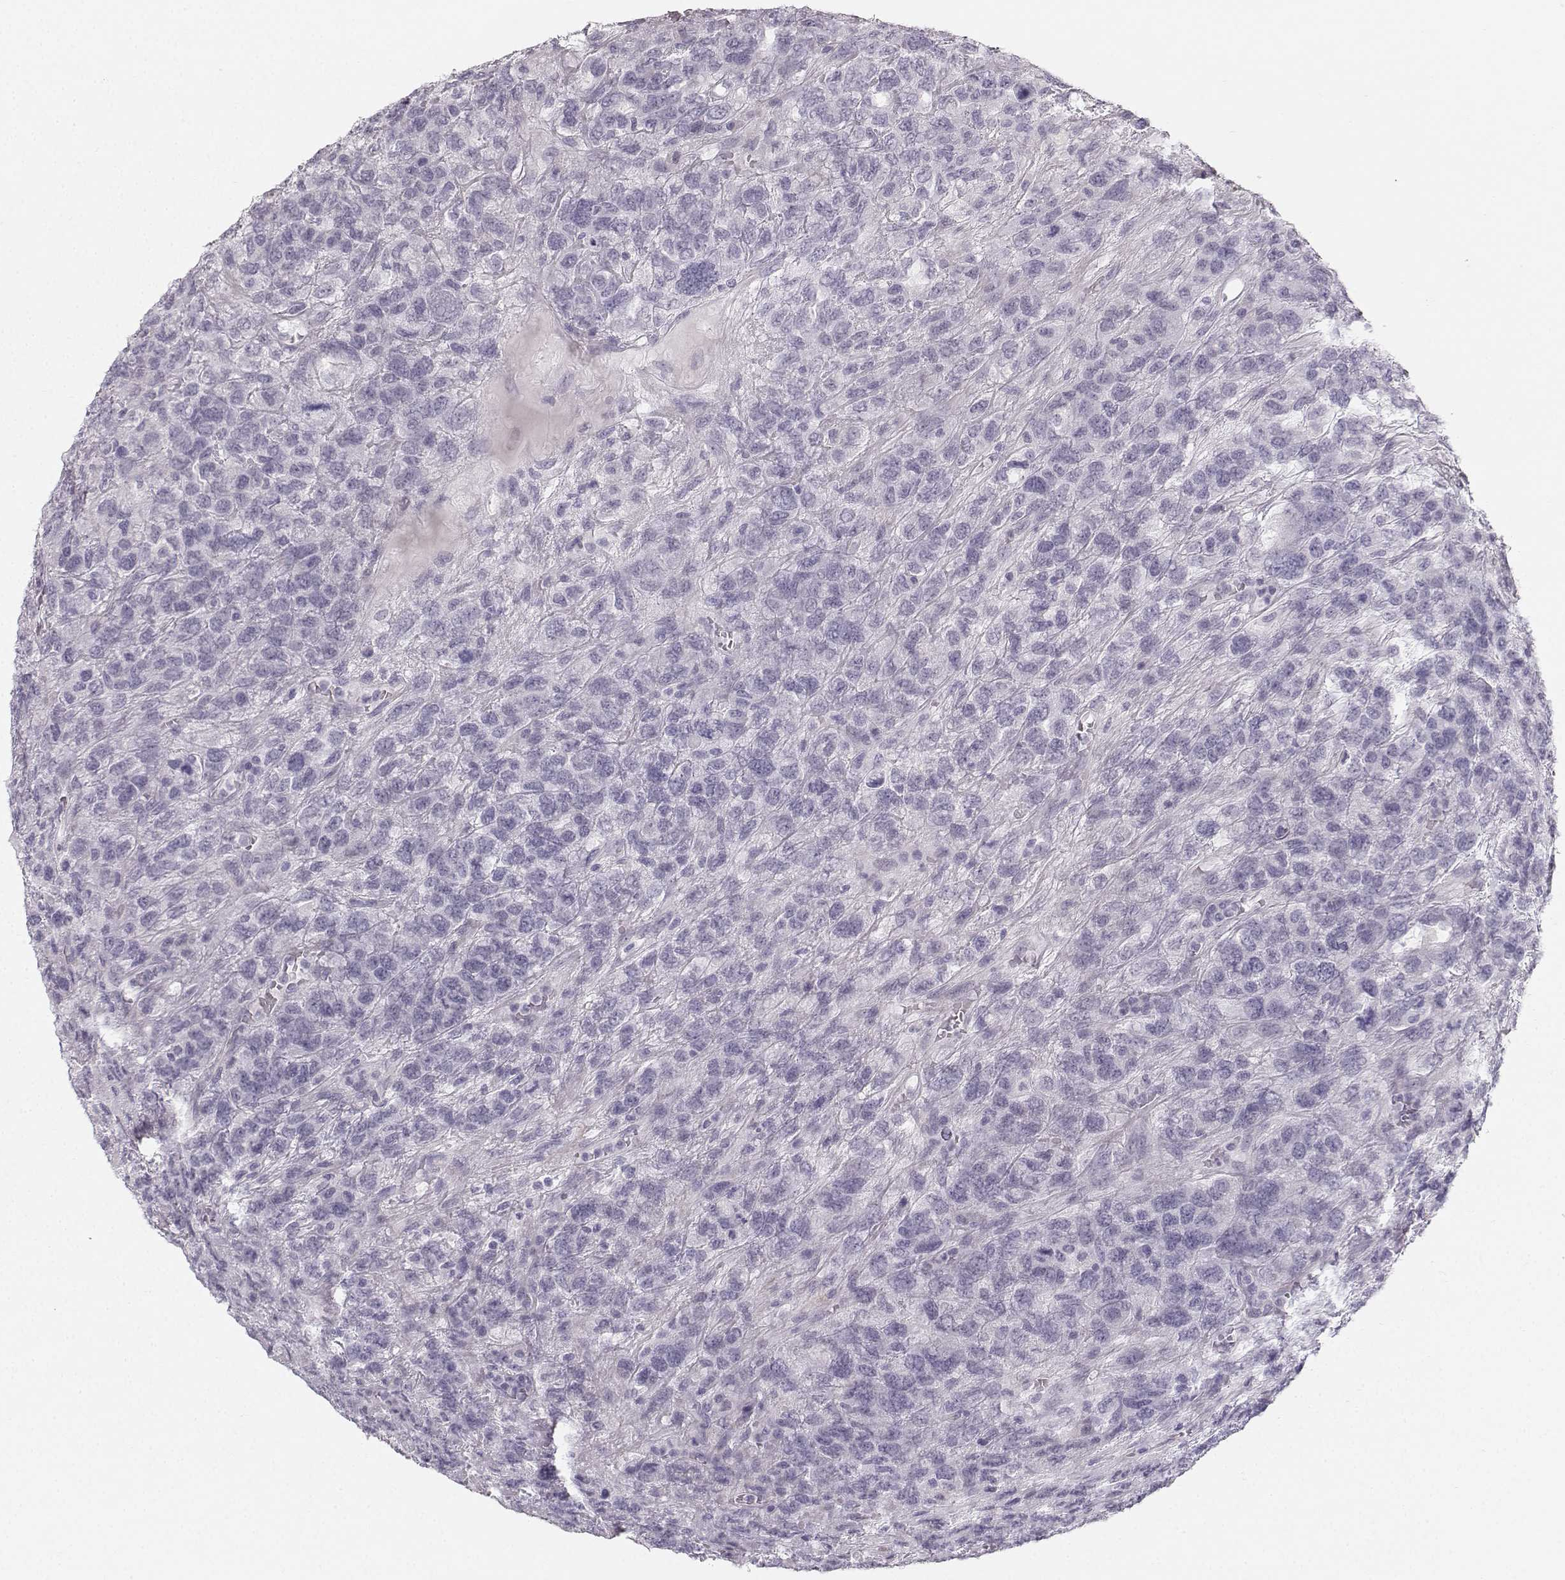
{"staining": {"intensity": "negative", "quantity": "none", "location": "none"}, "tissue": "testis cancer", "cell_type": "Tumor cells", "image_type": "cancer", "snomed": [{"axis": "morphology", "description": "Seminoma, NOS"}, {"axis": "topography", "description": "Testis"}], "caption": "Histopathology image shows no significant protein expression in tumor cells of testis seminoma.", "gene": "CASR", "patient": {"sex": "male", "age": 52}}